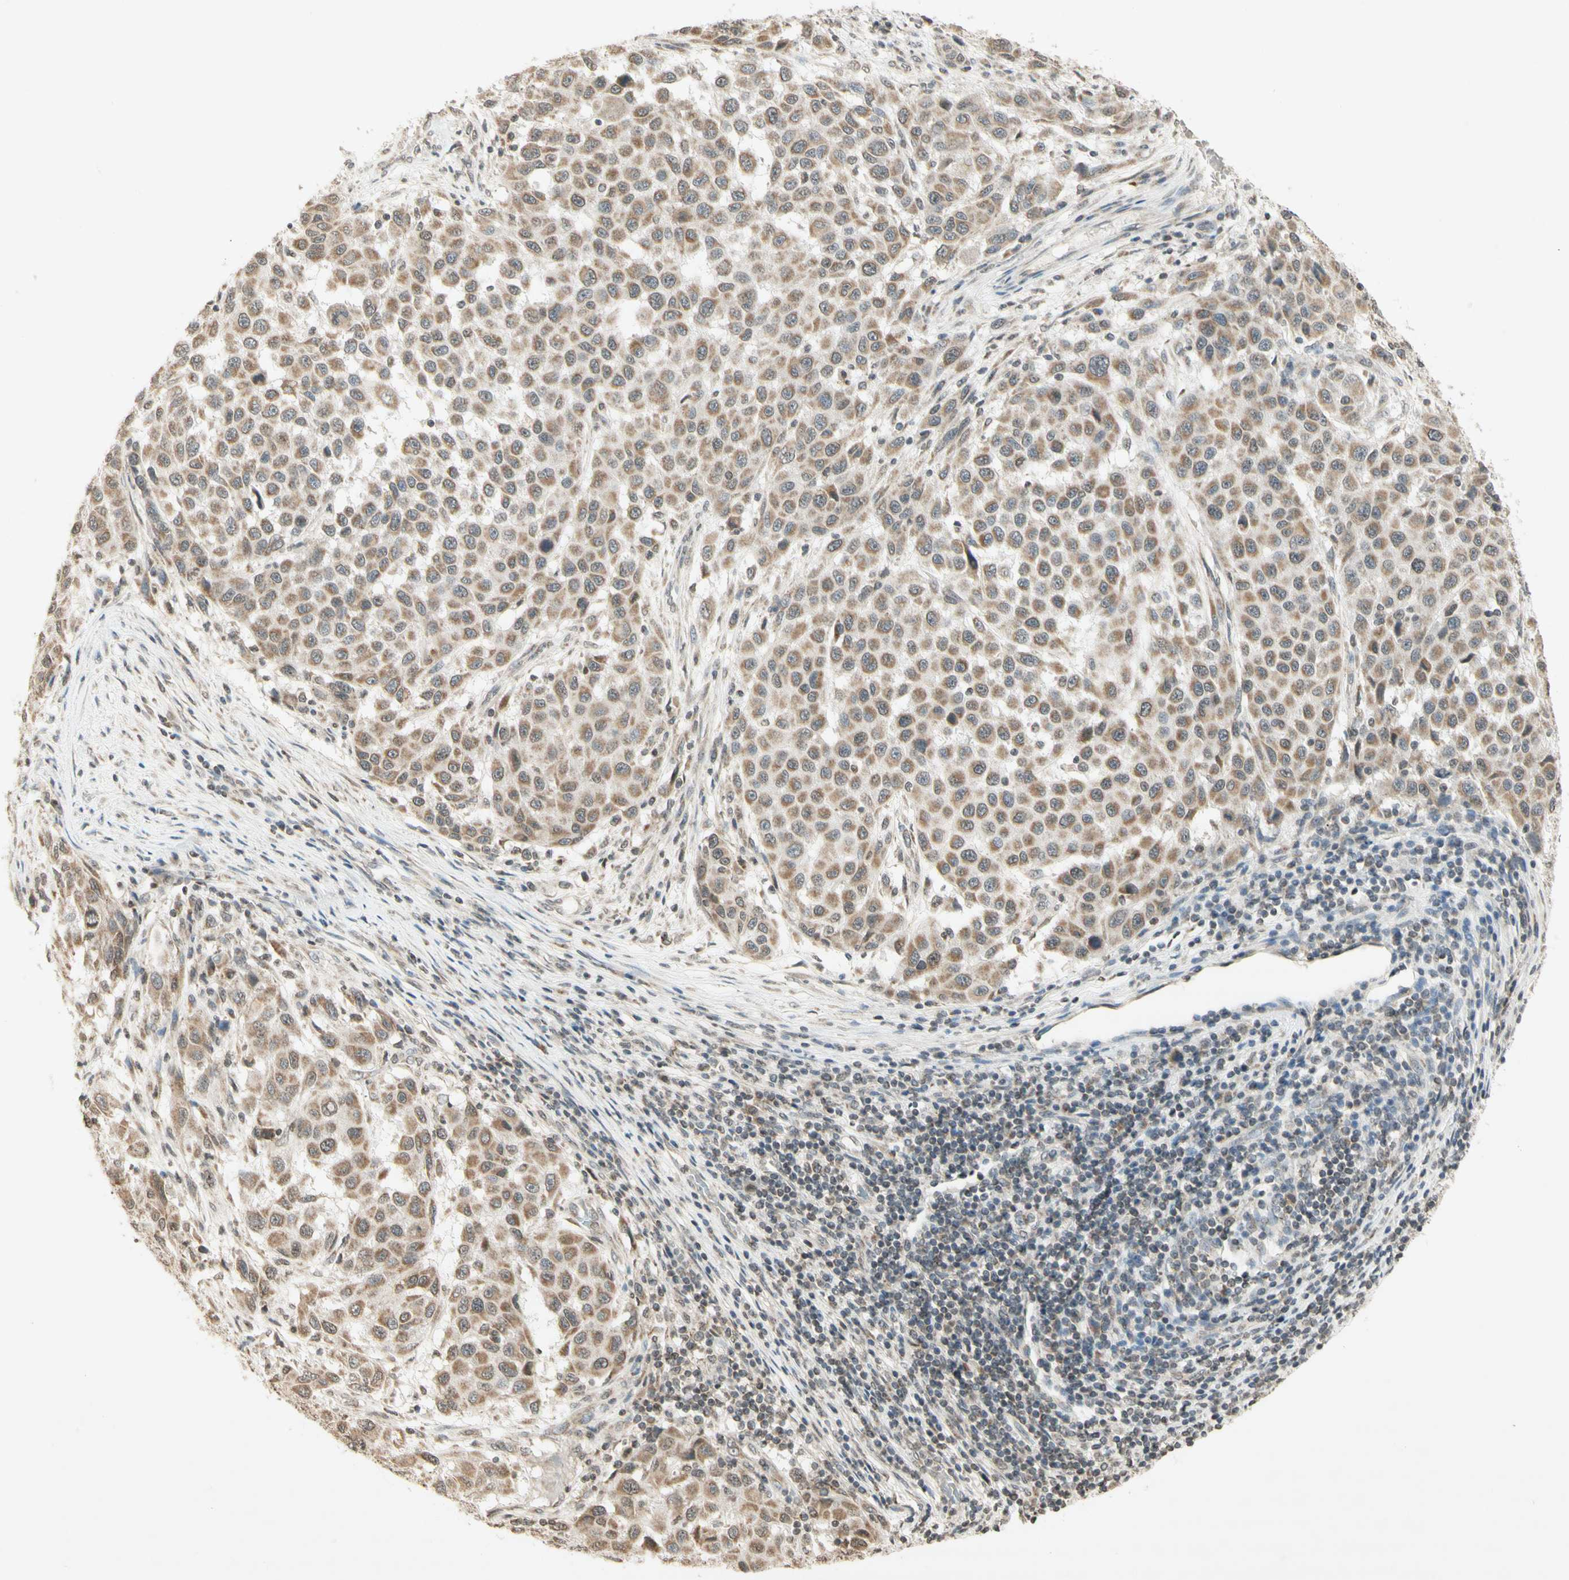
{"staining": {"intensity": "moderate", "quantity": "25%-75%", "location": "cytoplasmic/membranous"}, "tissue": "melanoma", "cell_type": "Tumor cells", "image_type": "cancer", "snomed": [{"axis": "morphology", "description": "Malignant melanoma, Metastatic site"}, {"axis": "topography", "description": "Lymph node"}], "caption": "High-magnification brightfield microscopy of melanoma stained with DAB (brown) and counterstained with hematoxylin (blue). tumor cells exhibit moderate cytoplasmic/membranous staining is identified in approximately25%-75% of cells. The staining was performed using DAB (3,3'-diaminobenzidine), with brown indicating positive protein expression. Nuclei are stained blue with hematoxylin.", "gene": "CCNI", "patient": {"sex": "male", "age": 61}}